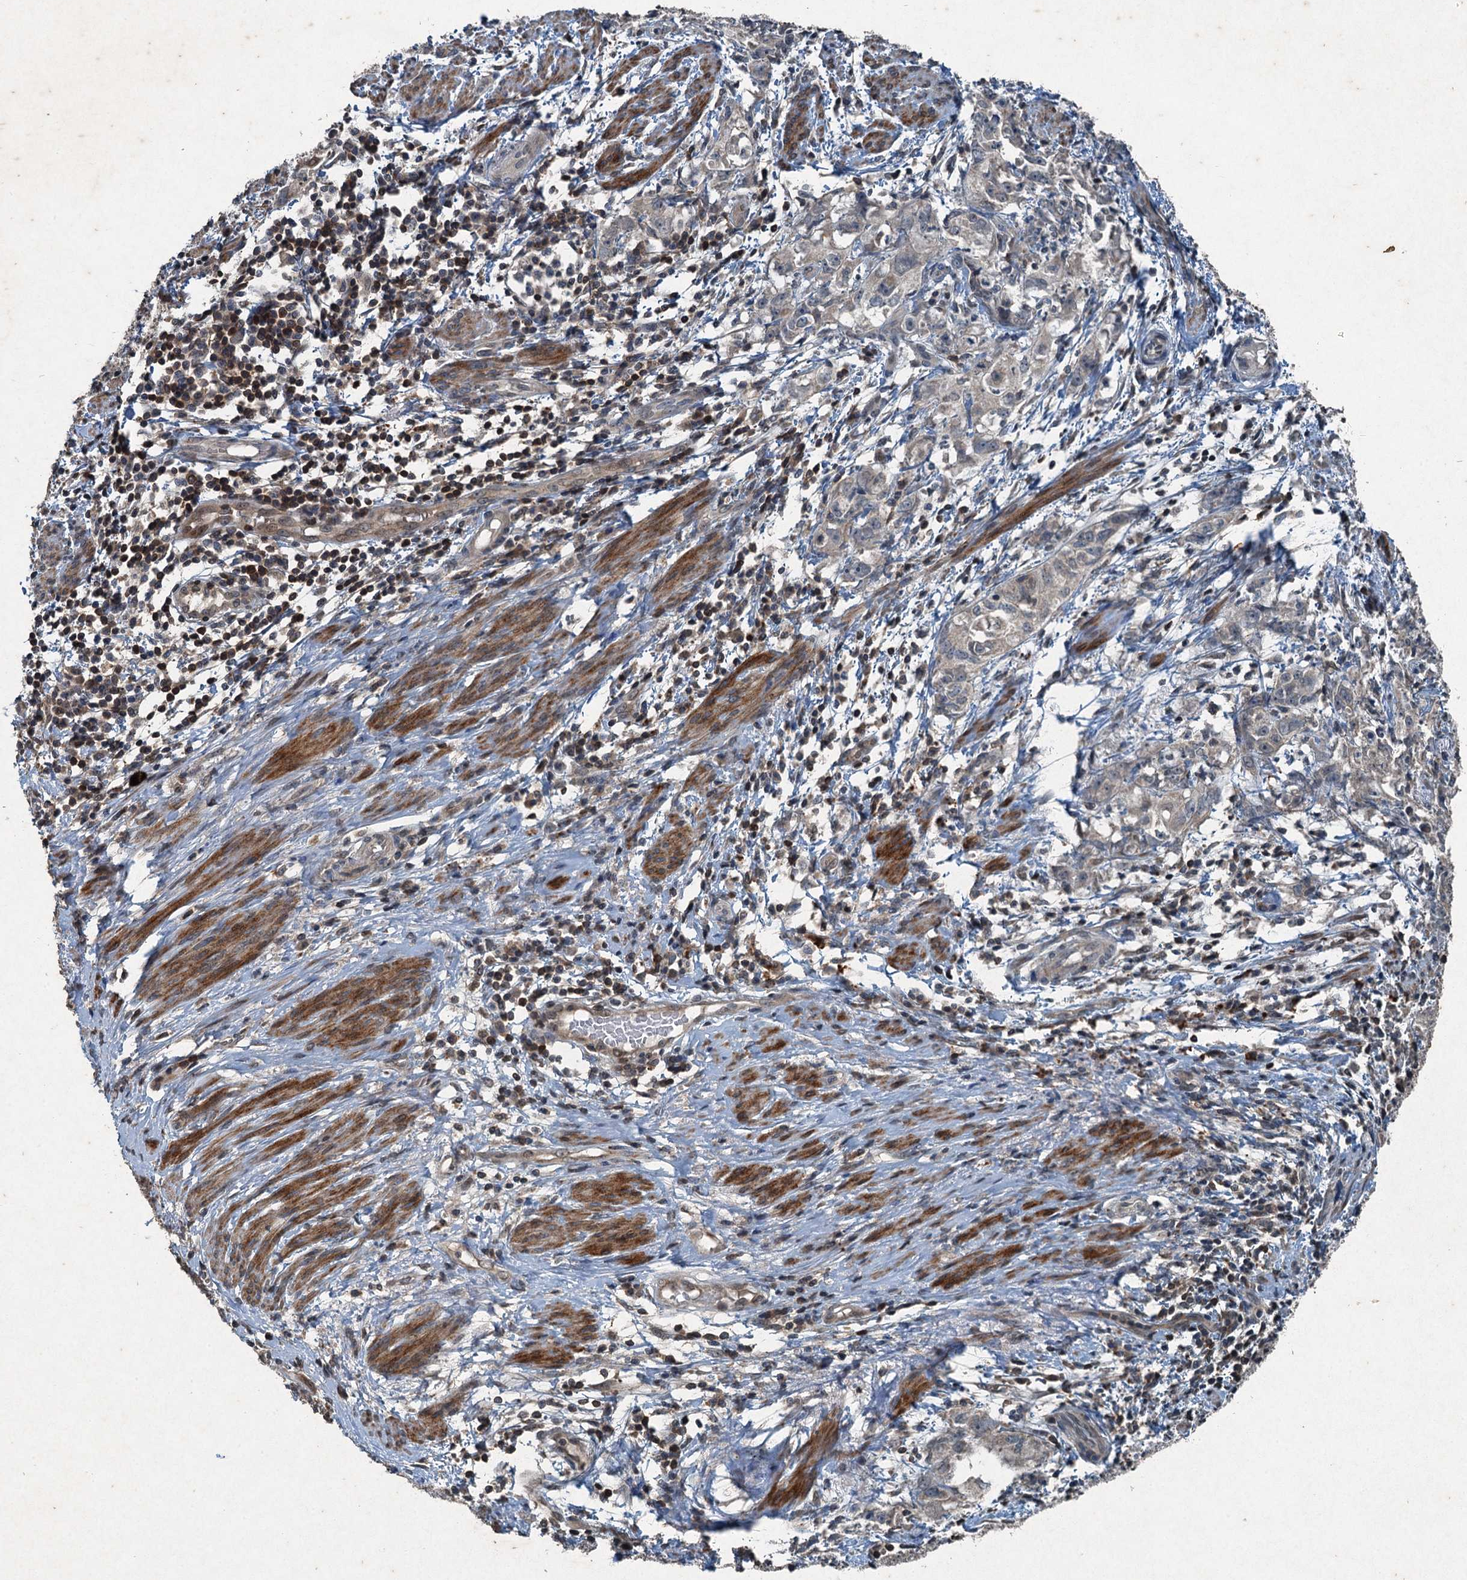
{"staining": {"intensity": "negative", "quantity": "none", "location": "none"}, "tissue": "endometrial cancer", "cell_type": "Tumor cells", "image_type": "cancer", "snomed": [{"axis": "morphology", "description": "Adenocarcinoma, NOS"}, {"axis": "topography", "description": "Endometrium"}], "caption": "Immunohistochemistry image of human endometrial cancer stained for a protein (brown), which displays no staining in tumor cells. (DAB immunohistochemistry (IHC) with hematoxylin counter stain).", "gene": "TCTN1", "patient": {"sex": "female", "age": 65}}